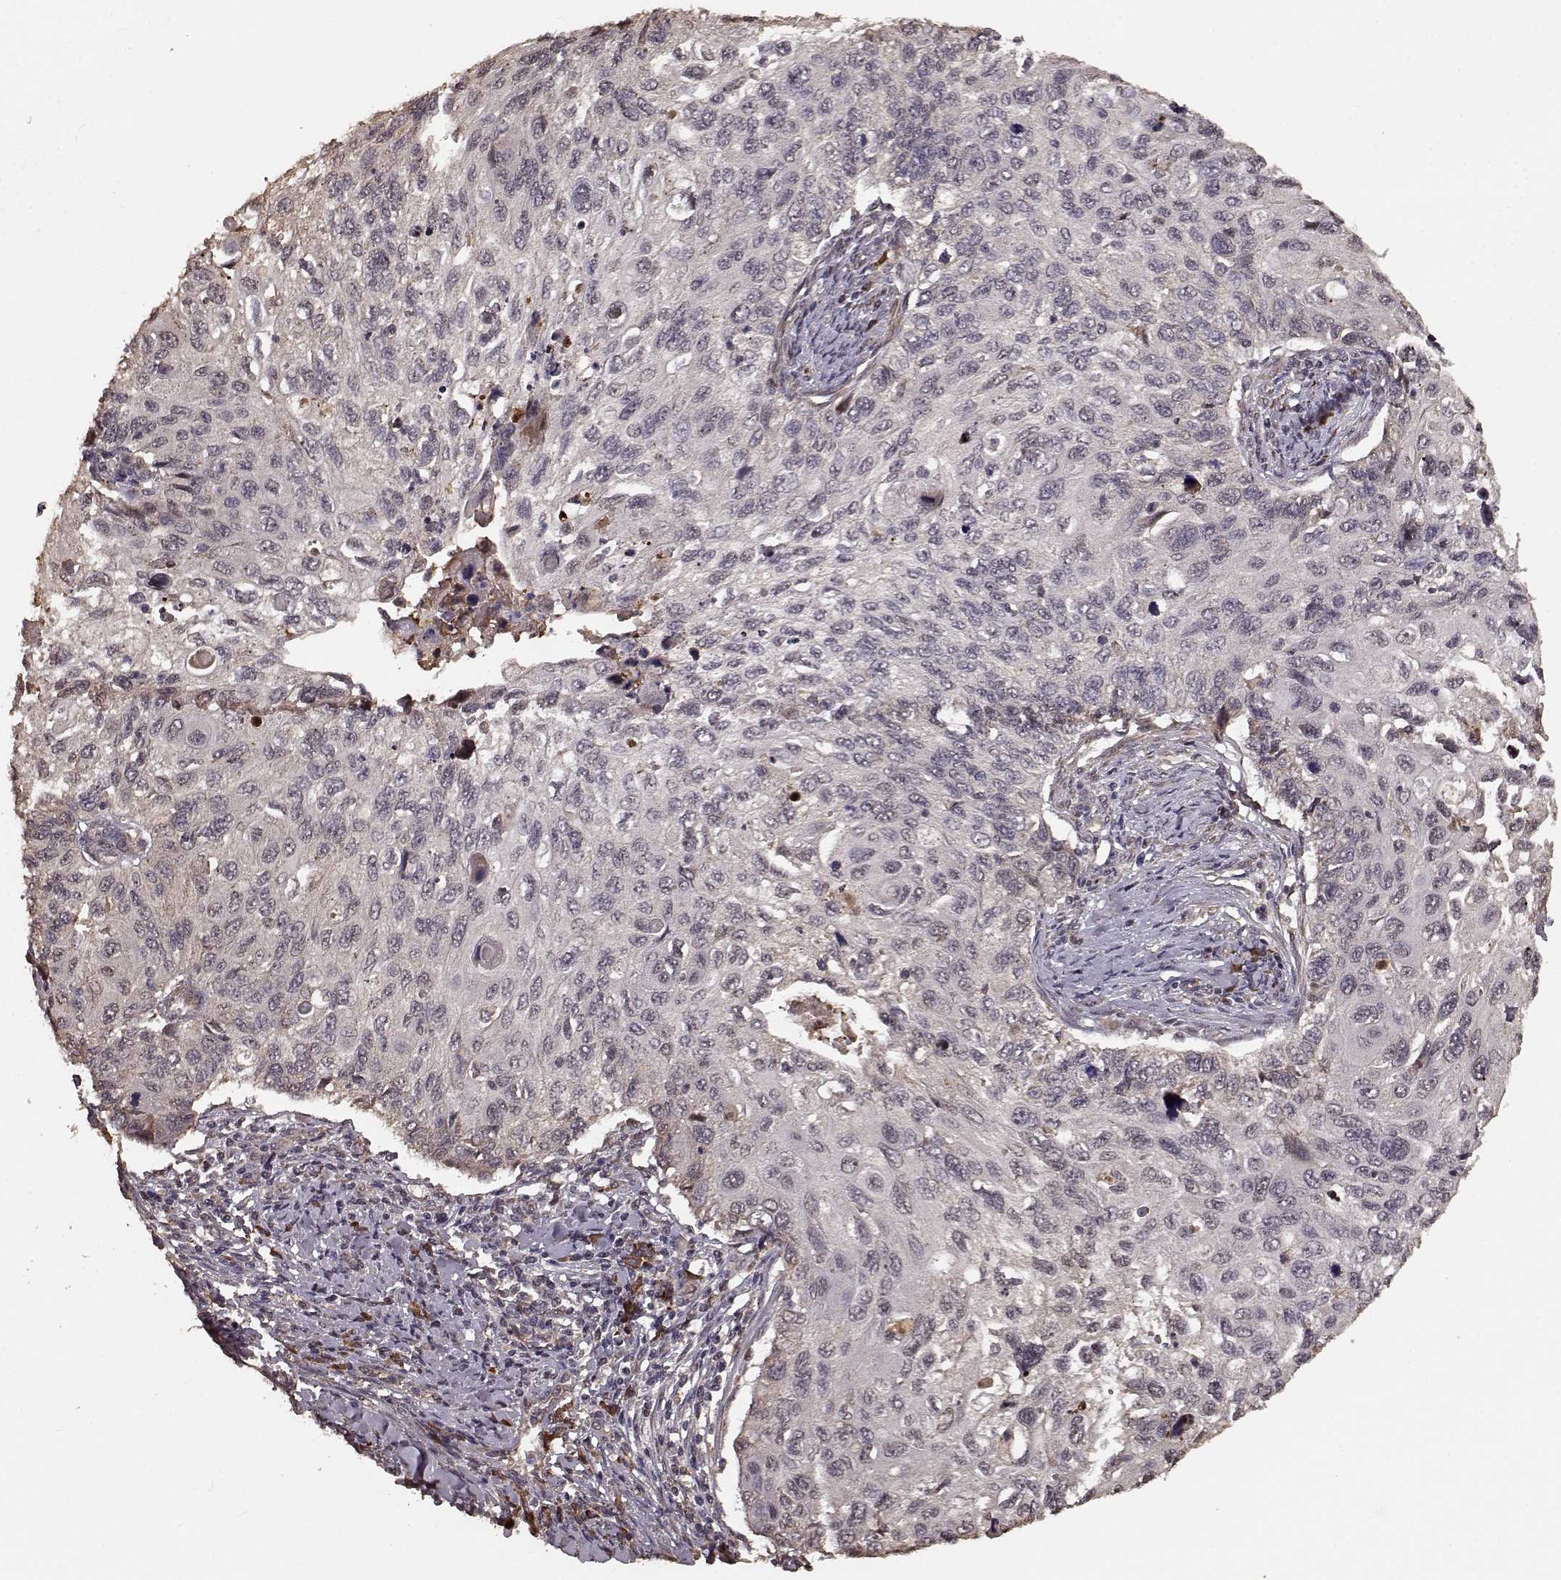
{"staining": {"intensity": "negative", "quantity": "none", "location": "none"}, "tissue": "cervical cancer", "cell_type": "Tumor cells", "image_type": "cancer", "snomed": [{"axis": "morphology", "description": "Squamous cell carcinoma, NOS"}, {"axis": "topography", "description": "Cervix"}], "caption": "Cervical cancer (squamous cell carcinoma) was stained to show a protein in brown. There is no significant staining in tumor cells.", "gene": "USP15", "patient": {"sex": "female", "age": 70}}